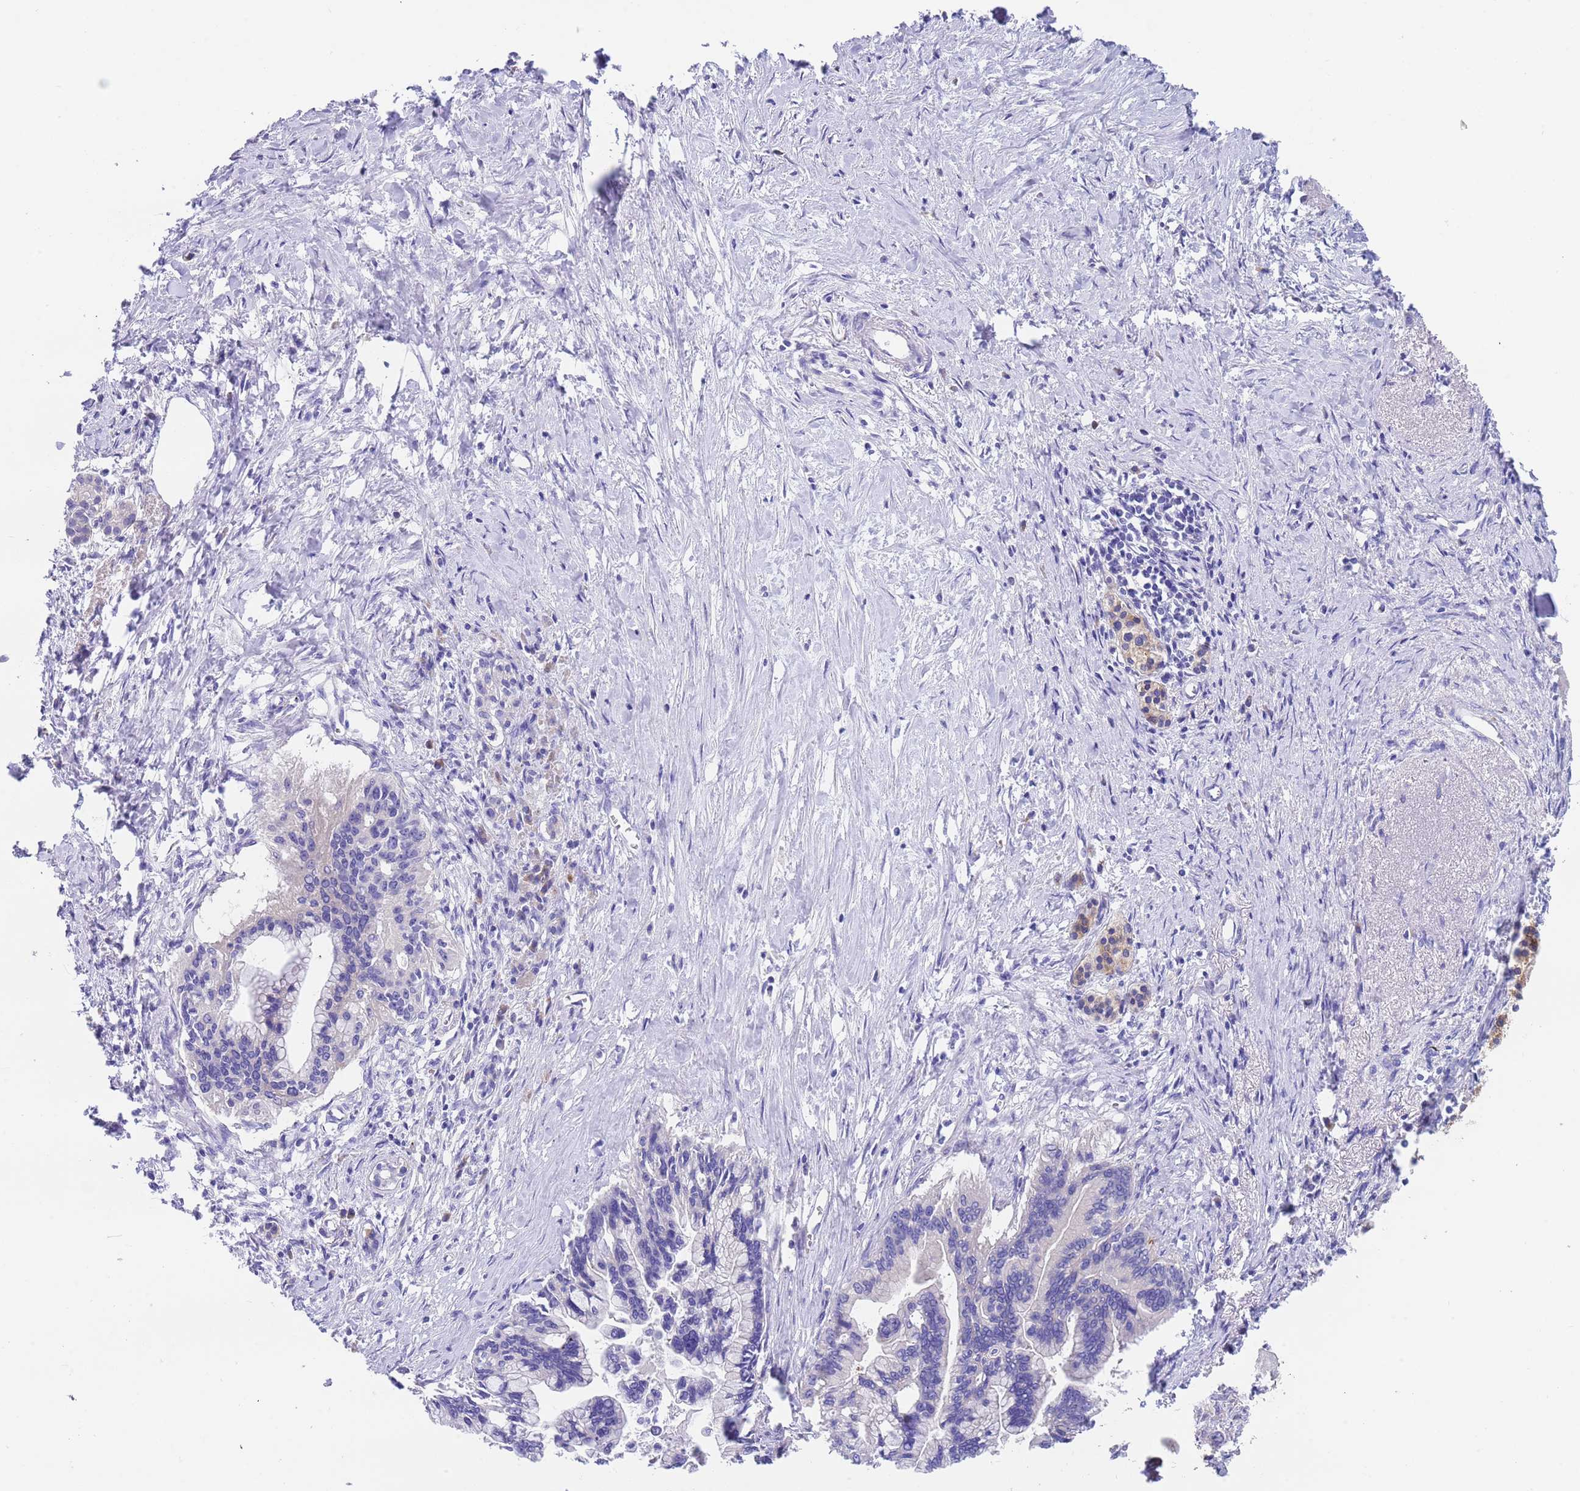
{"staining": {"intensity": "negative", "quantity": "none", "location": "none"}, "tissue": "pancreatic cancer", "cell_type": "Tumor cells", "image_type": "cancer", "snomed": [{"axis": "morphology", "description": "Adenocarcinoma, NOS"}, {"axis": "topography", "description": "Pancreas"}], "caption": "Tumor cells are negative for brown protein staining in pancreatic cancer. The staining was performed using DAB (3,3'-diaminobenzidine) to visualize the protein expression in brown, while the nuclei were stained in blue with hematoxylin (Magnification: 20x).", "gene": "TYW1", "patient": {"sex": "female", "age": 83}}